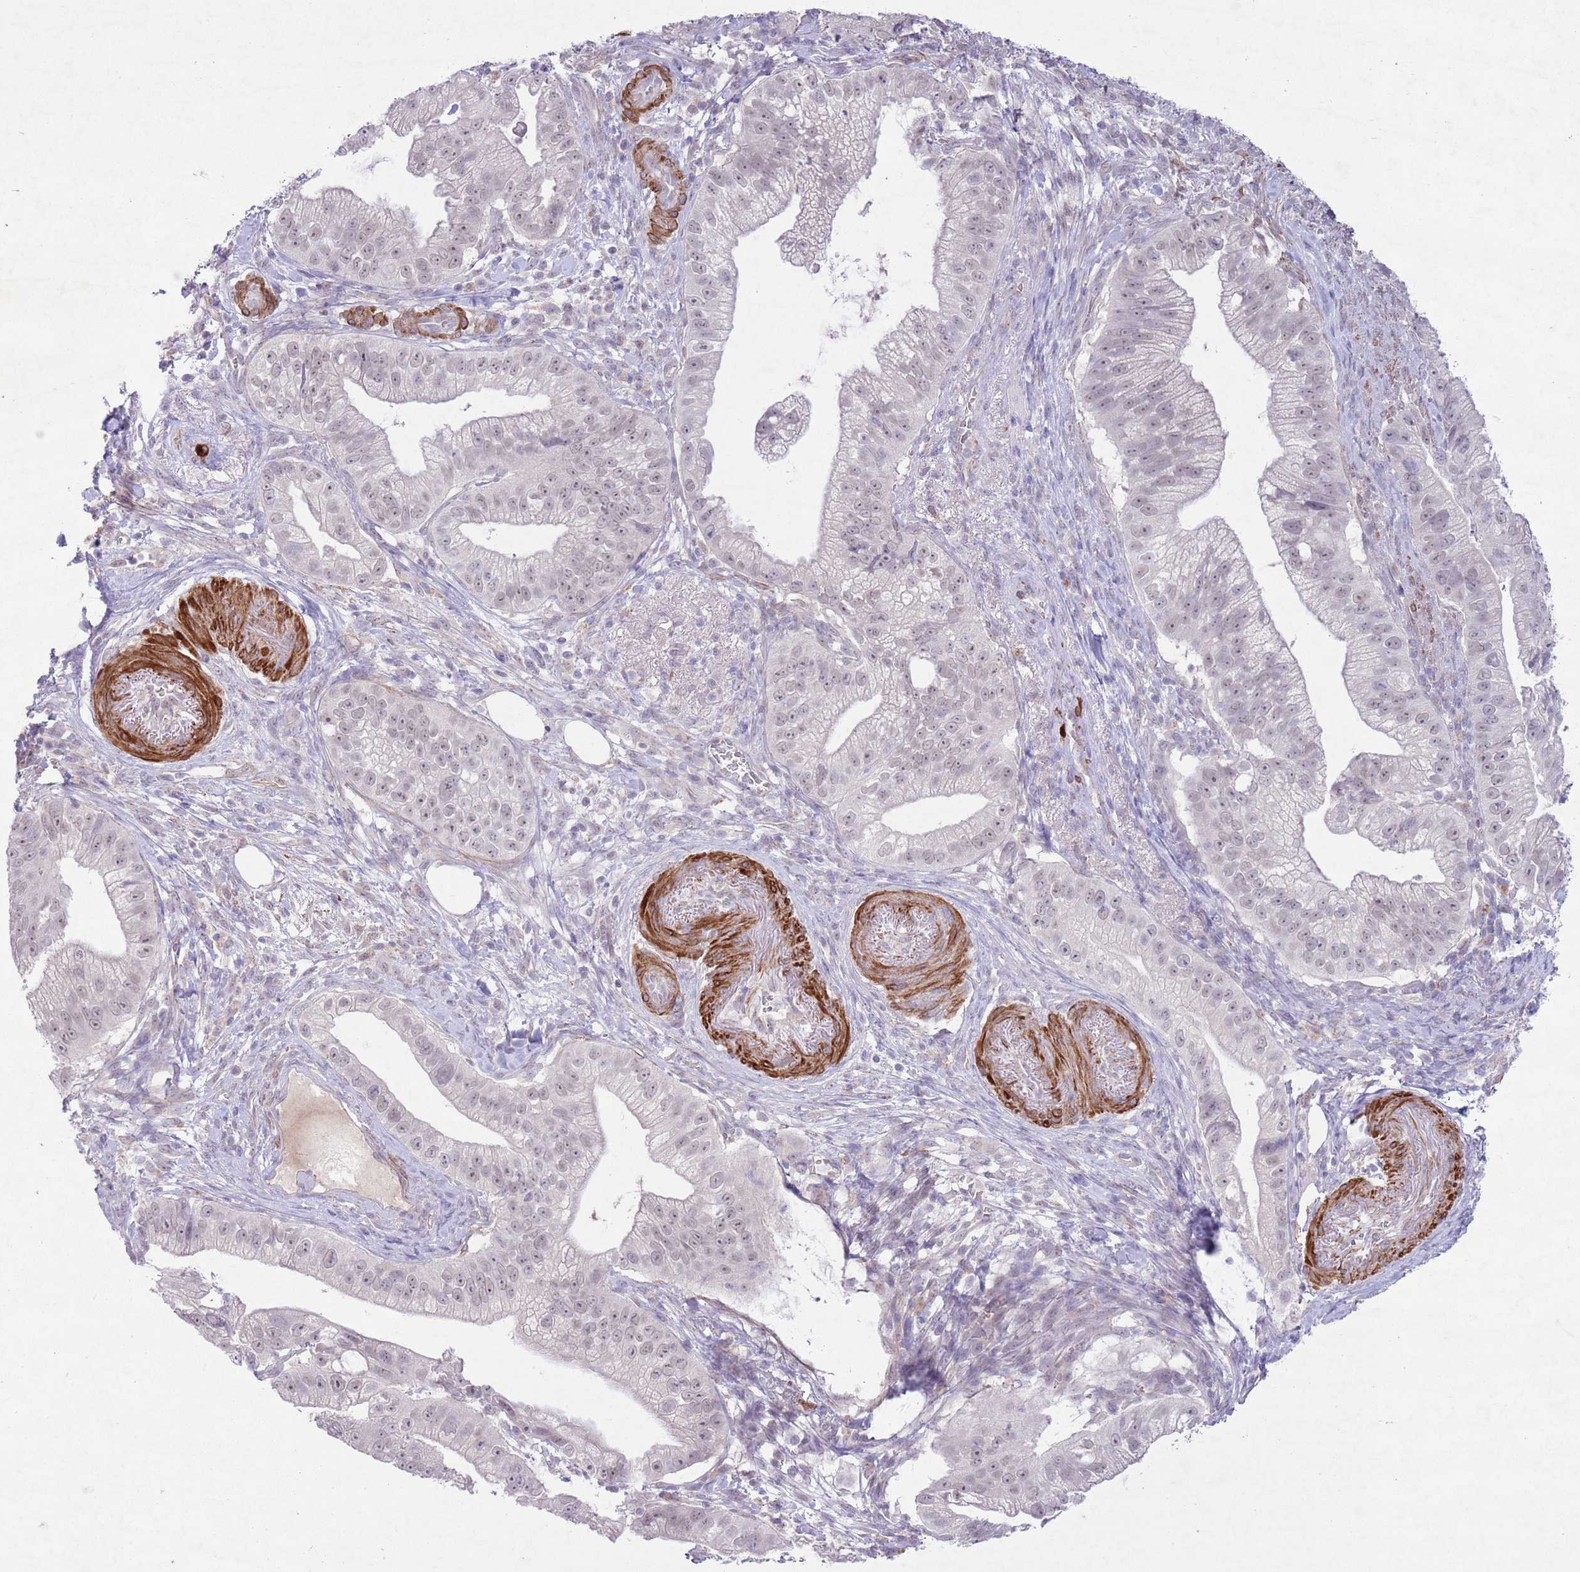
{"staining": {"intensity": "weak", "quantity": "25%-75%", "location": "nuclear"}, "tissue": "pancreatic cancer", "cell_type": "Tumor cells", "image_type": "cancer", "snomed": [{"axis": "morphology", "description": "Adenocarcinoma, NOS"}, {"axis": "topography", "description": "Pancreas"}], "caption": "This histopathology image demonstrates IHC staining of human pancreatic cancer (adenocarcinoma), with low weak nuclear positivity in about 25%-75% of tumor cells.", "gene": "CCNI", "patient": {"sex": "male", "age": 70}}